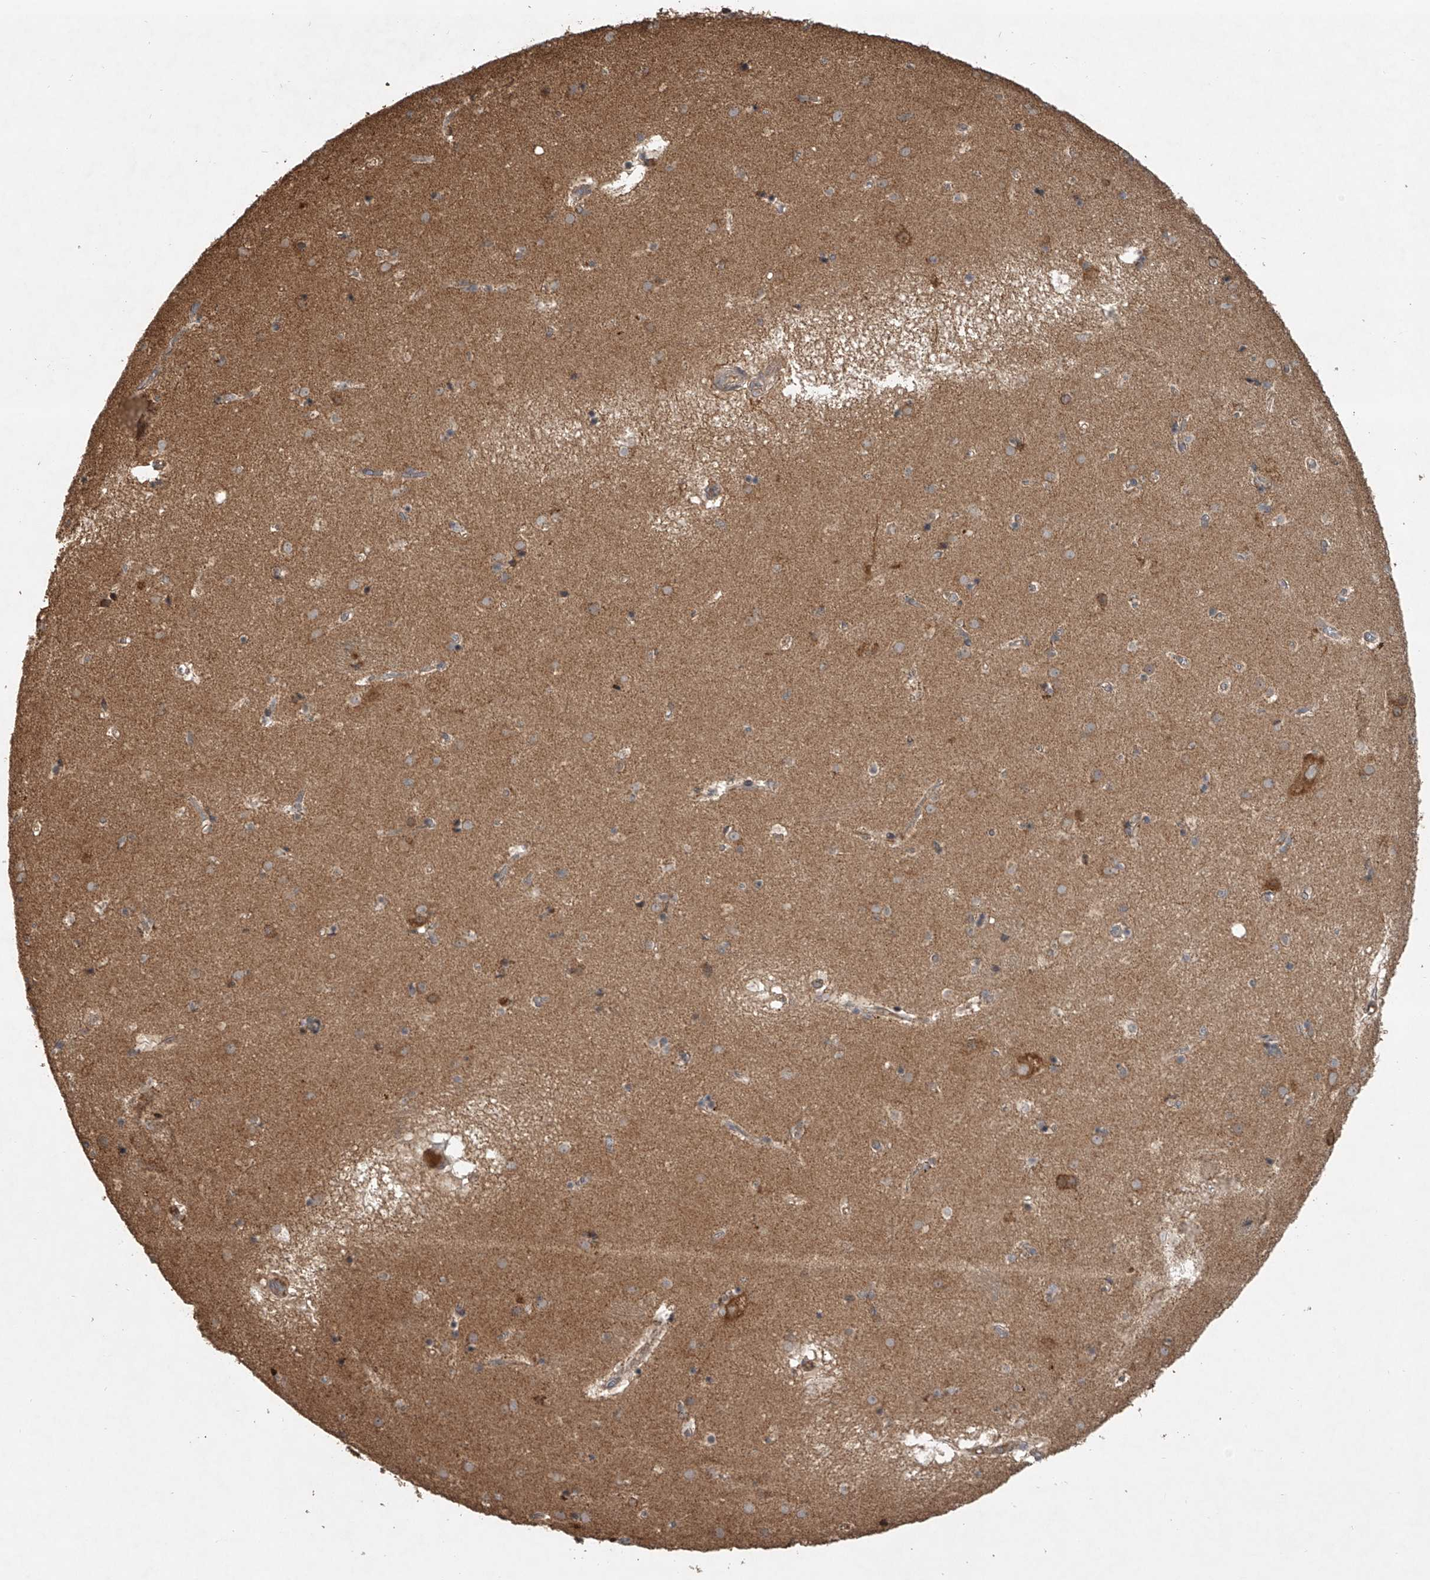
{"staining": {"intensity": "moderate", "quantity": "<25%", "location": "cytoplasmic/membranous"}, "tissue": "caudate", "cell_type": "Glial cells", "image_type": "normal", "snomed": [{"axis": "morphology", "description": "Normal tissue, NOS"}, {"axis": "topography", "description": "Lateral ventricle wall"}], "caption": "A histopathology image of caudate stained for a protein shows moderate cytoplasmic/membranous brown staining in glial cells. Nuclei are stained in blue.", "gene": "NFS1", "patient": {"sex": "male", "age": 70}}